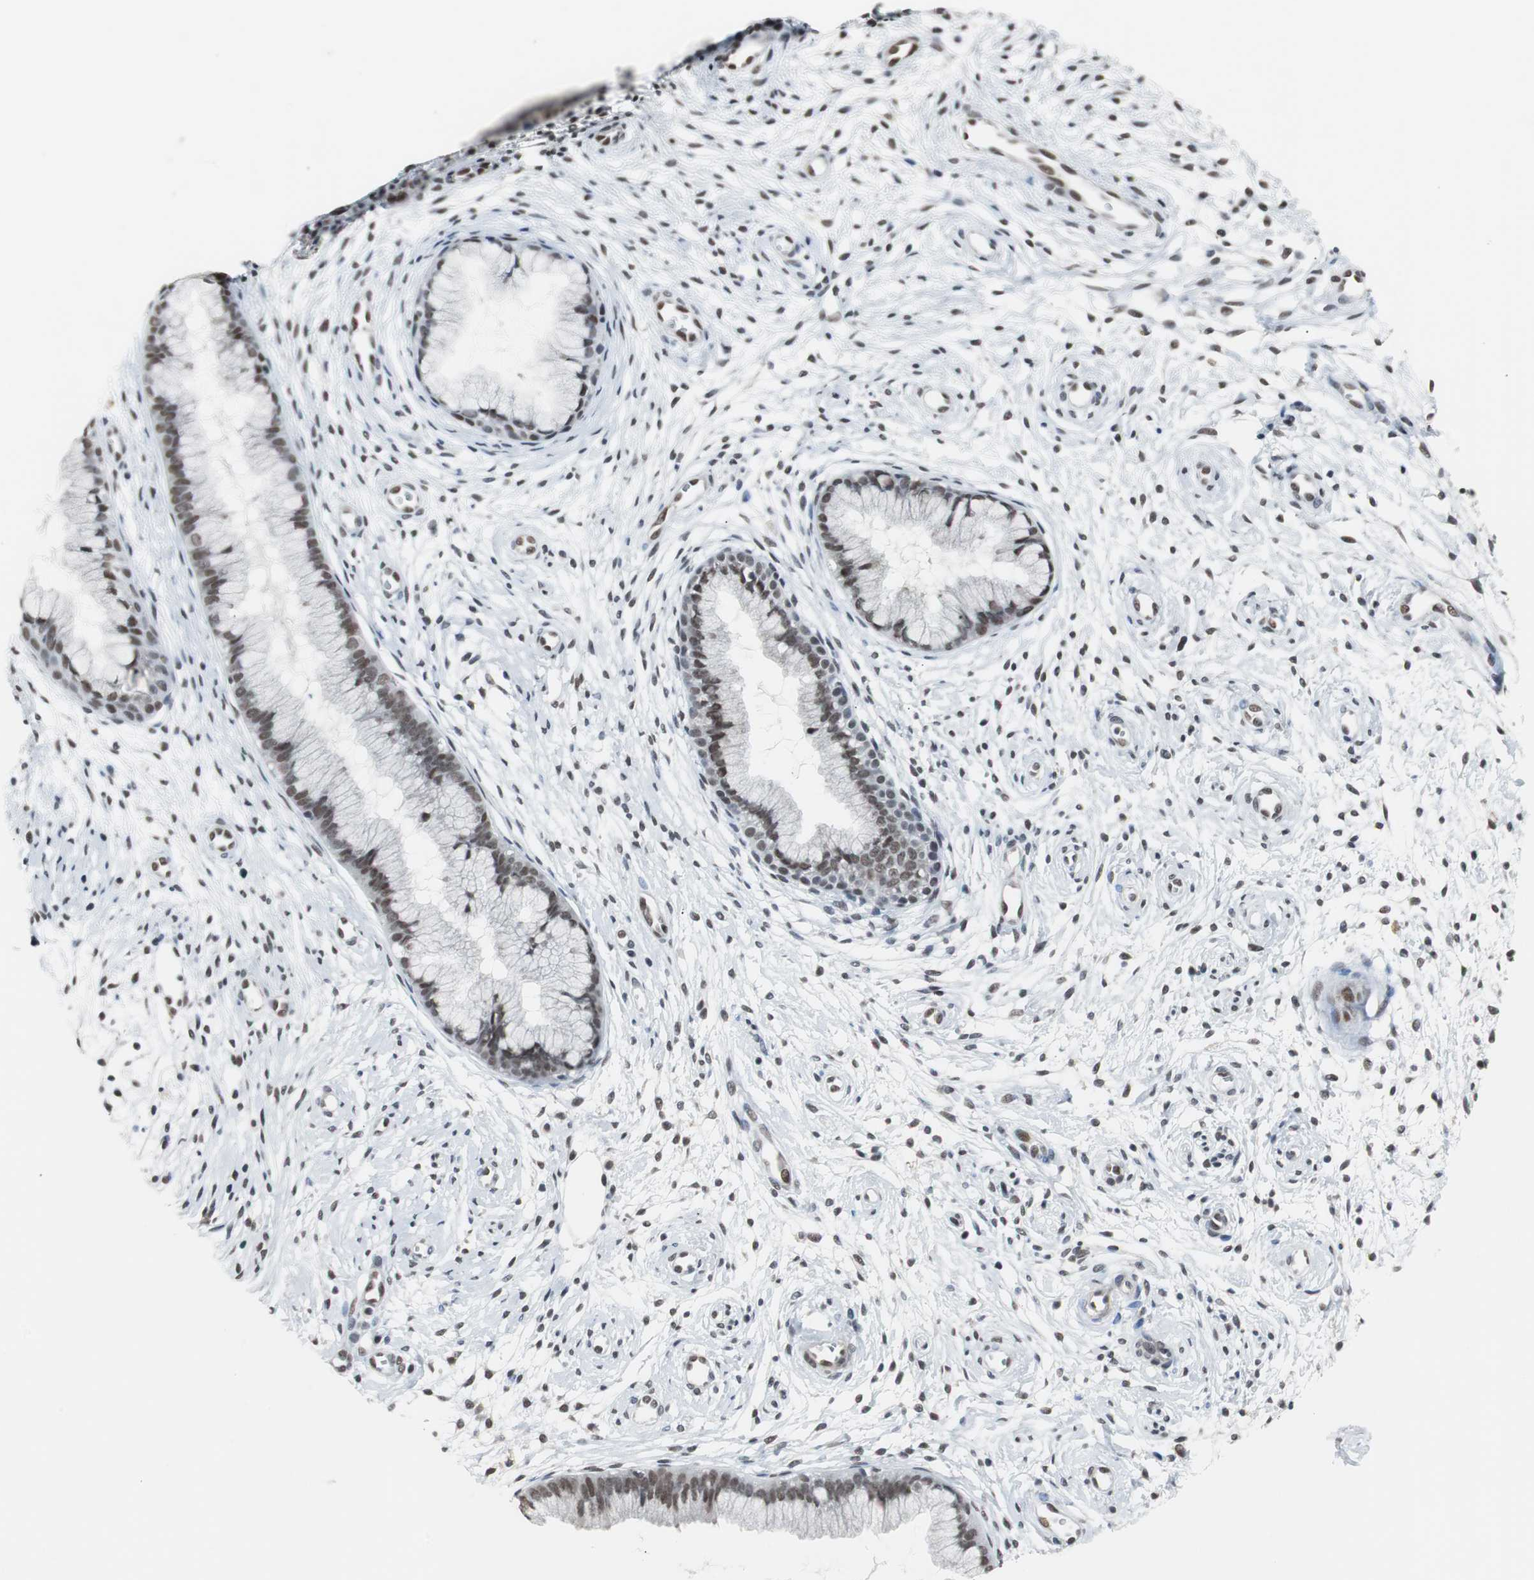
{"staining": {"intensity": "moderate", "quantity": ">75%", "location": "nuclear"}, "tissue": "cervix", "cell_type": "Glandular cells", "image_type": "normal", "snomed": [{"axis": "morphology", "description": "Normal tissue, NOS"}, {"axis": "topography", "description": "Cervix"}], "caption": "Cervix stained with a brown dye exhibits moderate nuclear positive expression in about >75% of glandular cells.", "gene": "TAF7", "patient": {"sex": "female", "age": 39}}